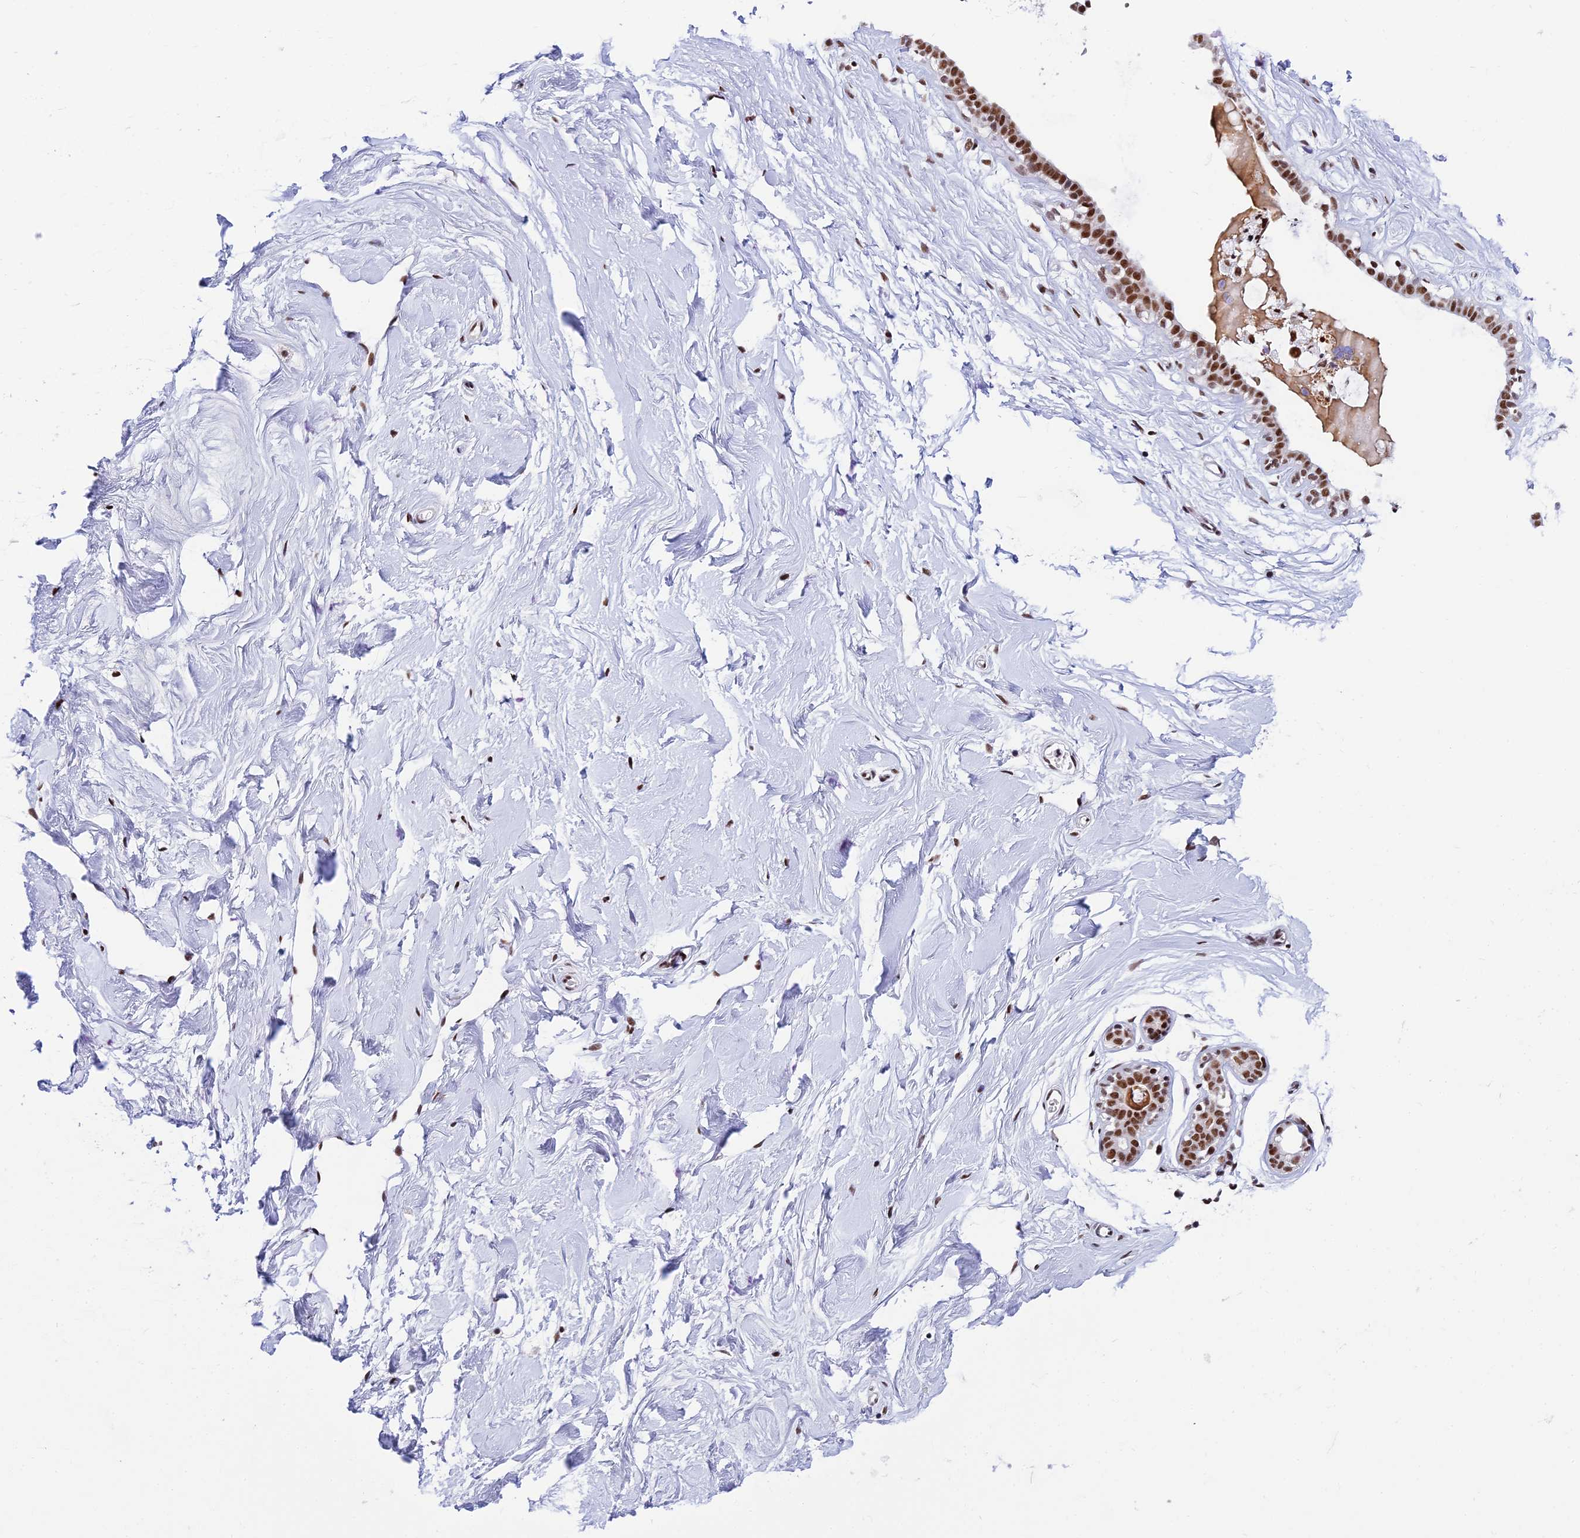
{"staining": {"intensity": "moderate", "quantity": ">75%", "location": "nuclear"}, "tissue": "breast", "cell_type": "Adipocytes", "image_type": "normal", "snomed": [{"axis": "morphology", "description": "Normal tissue, NOS"}, {"axis": "morphology", "description": "Adenoma, NOS"}, {"axis": "topography", "description": "Breast"}], "caption": "Immunohistochemical staining of unremarkable human breast demonstrates >75% levels of moderate nuclear protein positivity in approximately >75% of adipocytes.", "gene": "USP22", "patient": {"sex": "female", "age": 23}}